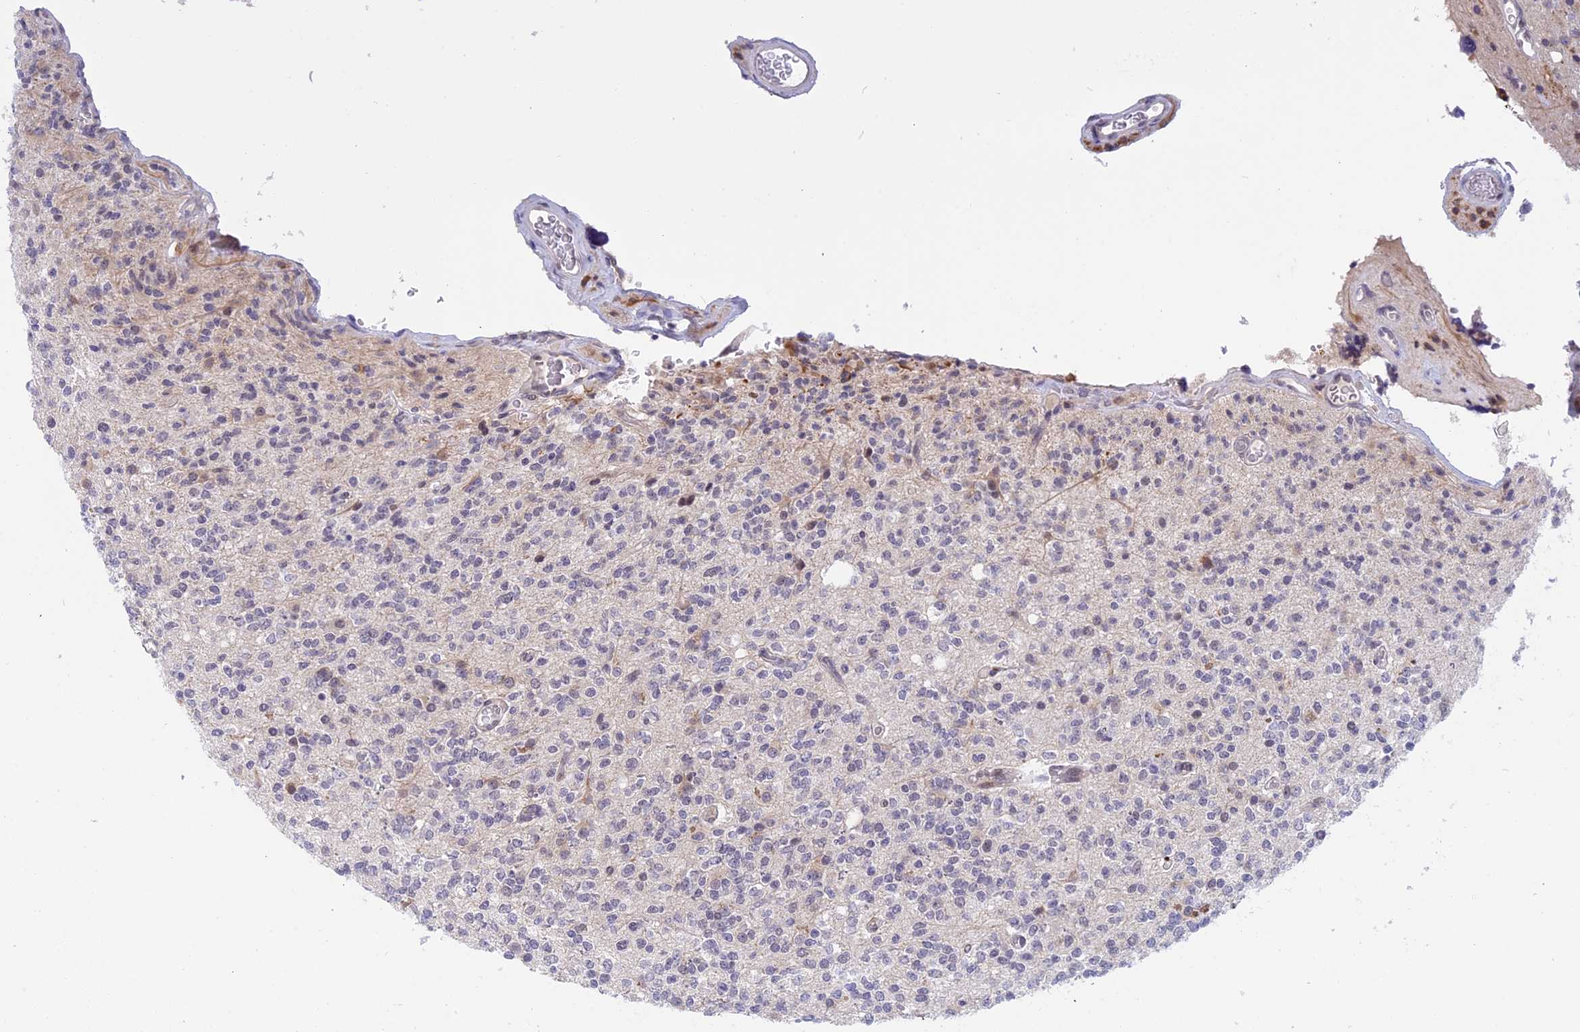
{"staining": {"intensity": "negative", "quantity": "none", "location": "none"}, "tissue": "glioma", "cell_type": "Tumor cells", "image_type": "cancer", "snomed": [{"axis": "morphology", "description": "Glioma, malignant, High grade"}, {"axis": "topography", "description": "Brain"}], "caption": "Immunohistochemical staining of high-grade glioma (malignant) shows no significant expression in tumor cells. The staining was performed using DAB to visualize the protein expression in brown, while the nuclei were stained in blue with hematoxylin (Magnification: 20x).", "gene": "POLR2C", "patient": {"sex": "male", "age": 34}}